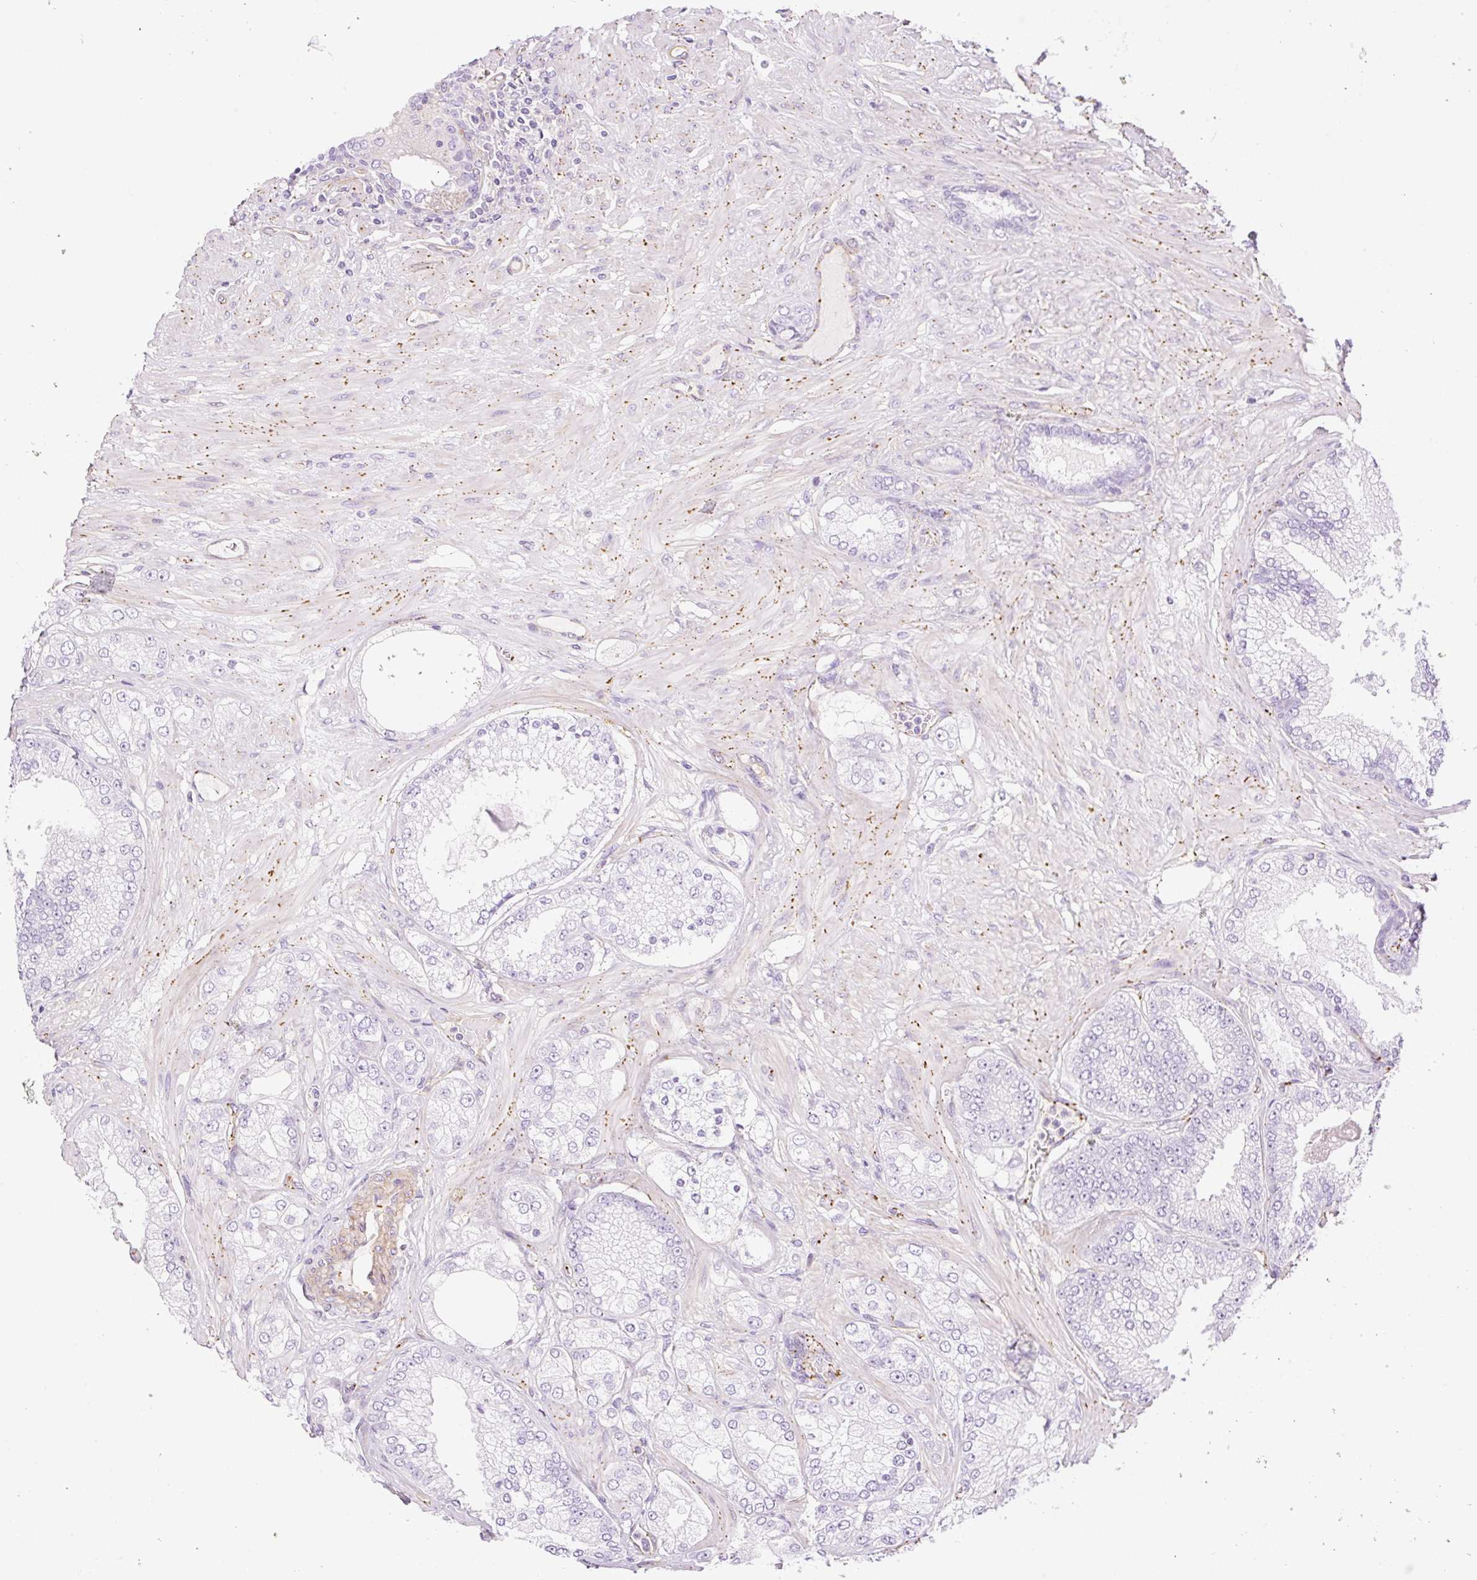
{"staining": {"intensity": "negative", "quantity": "none", "location": "none"}, "tissue": "prostate cancer", "cell_type": "Tumor cells", "image_type": "cancer", "snomed": [{"axis": "morphology", "description": "Normal tissue, NOS"}, {"axis": "morphology", "description": "Adenocarcinoma, High grade"}, {"axis": "topography", "description": "Prostate"}, {"axis": "topography", "description": "Peripheral nerve tissue"}], "caption": "Tumor cells show no significant protein expression in prostate cancer.", "gene": "EHD3", "patient": {"sex": "male", "age": 68}}